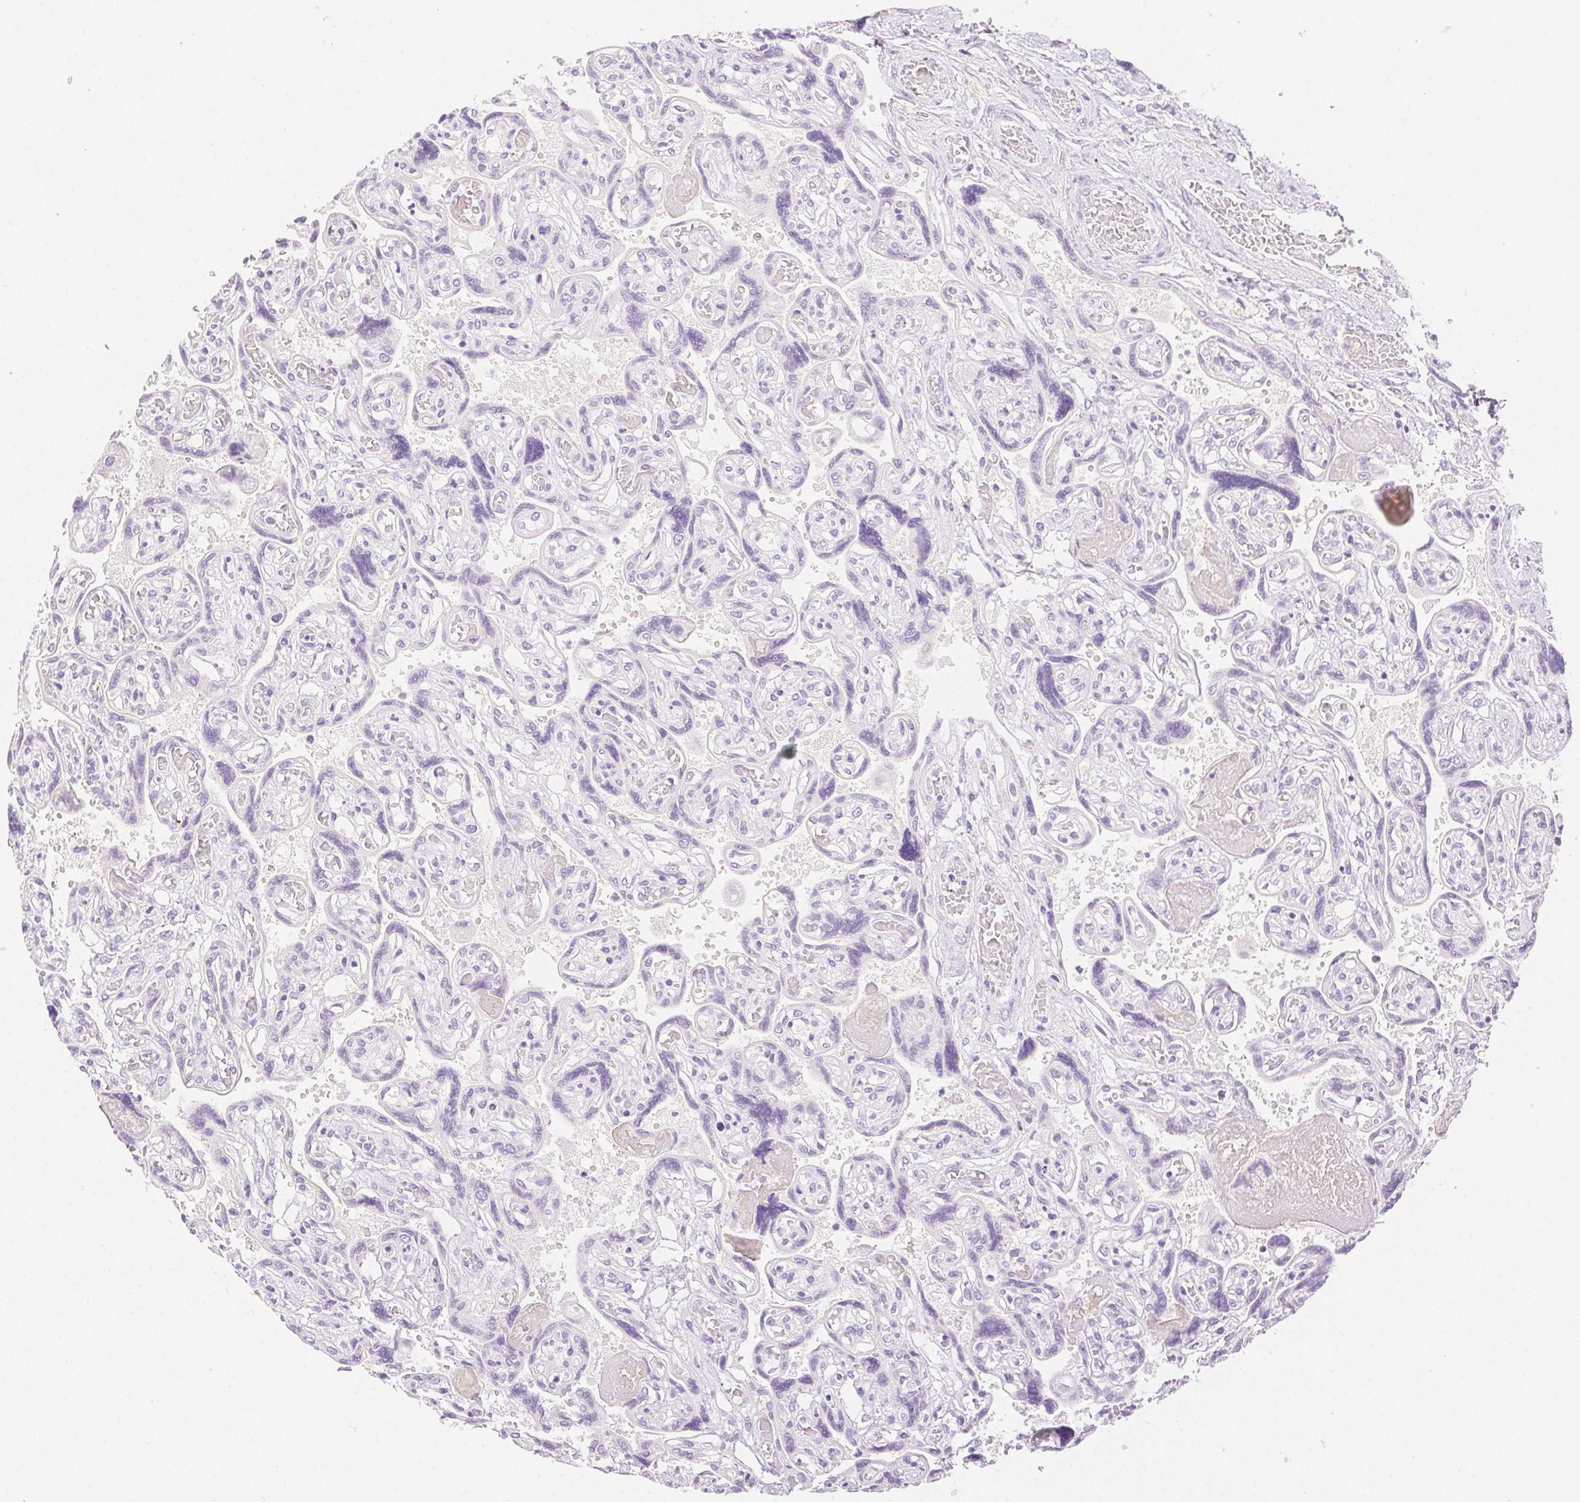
{"staining": {"intensity": "negative", "quantity": "none", "location": "none"}, "tissue": "placenta", "cell_type": "Decidual cells", "image_type": "normal", "snomed": [{"axis": "morphology", "description": "Normal tissue, NOS"}, {"axis": "topography", "description": "Placenta"}], "caption": "Decidual cells are negative for brown protein staining in benign placenta. (DAB (3,3'-diaminobenzidine) immunohistochemistry with hematoxylin counter stain).", "gene": "SPACA4", "patient": {"sex": "female", "age": 32}}